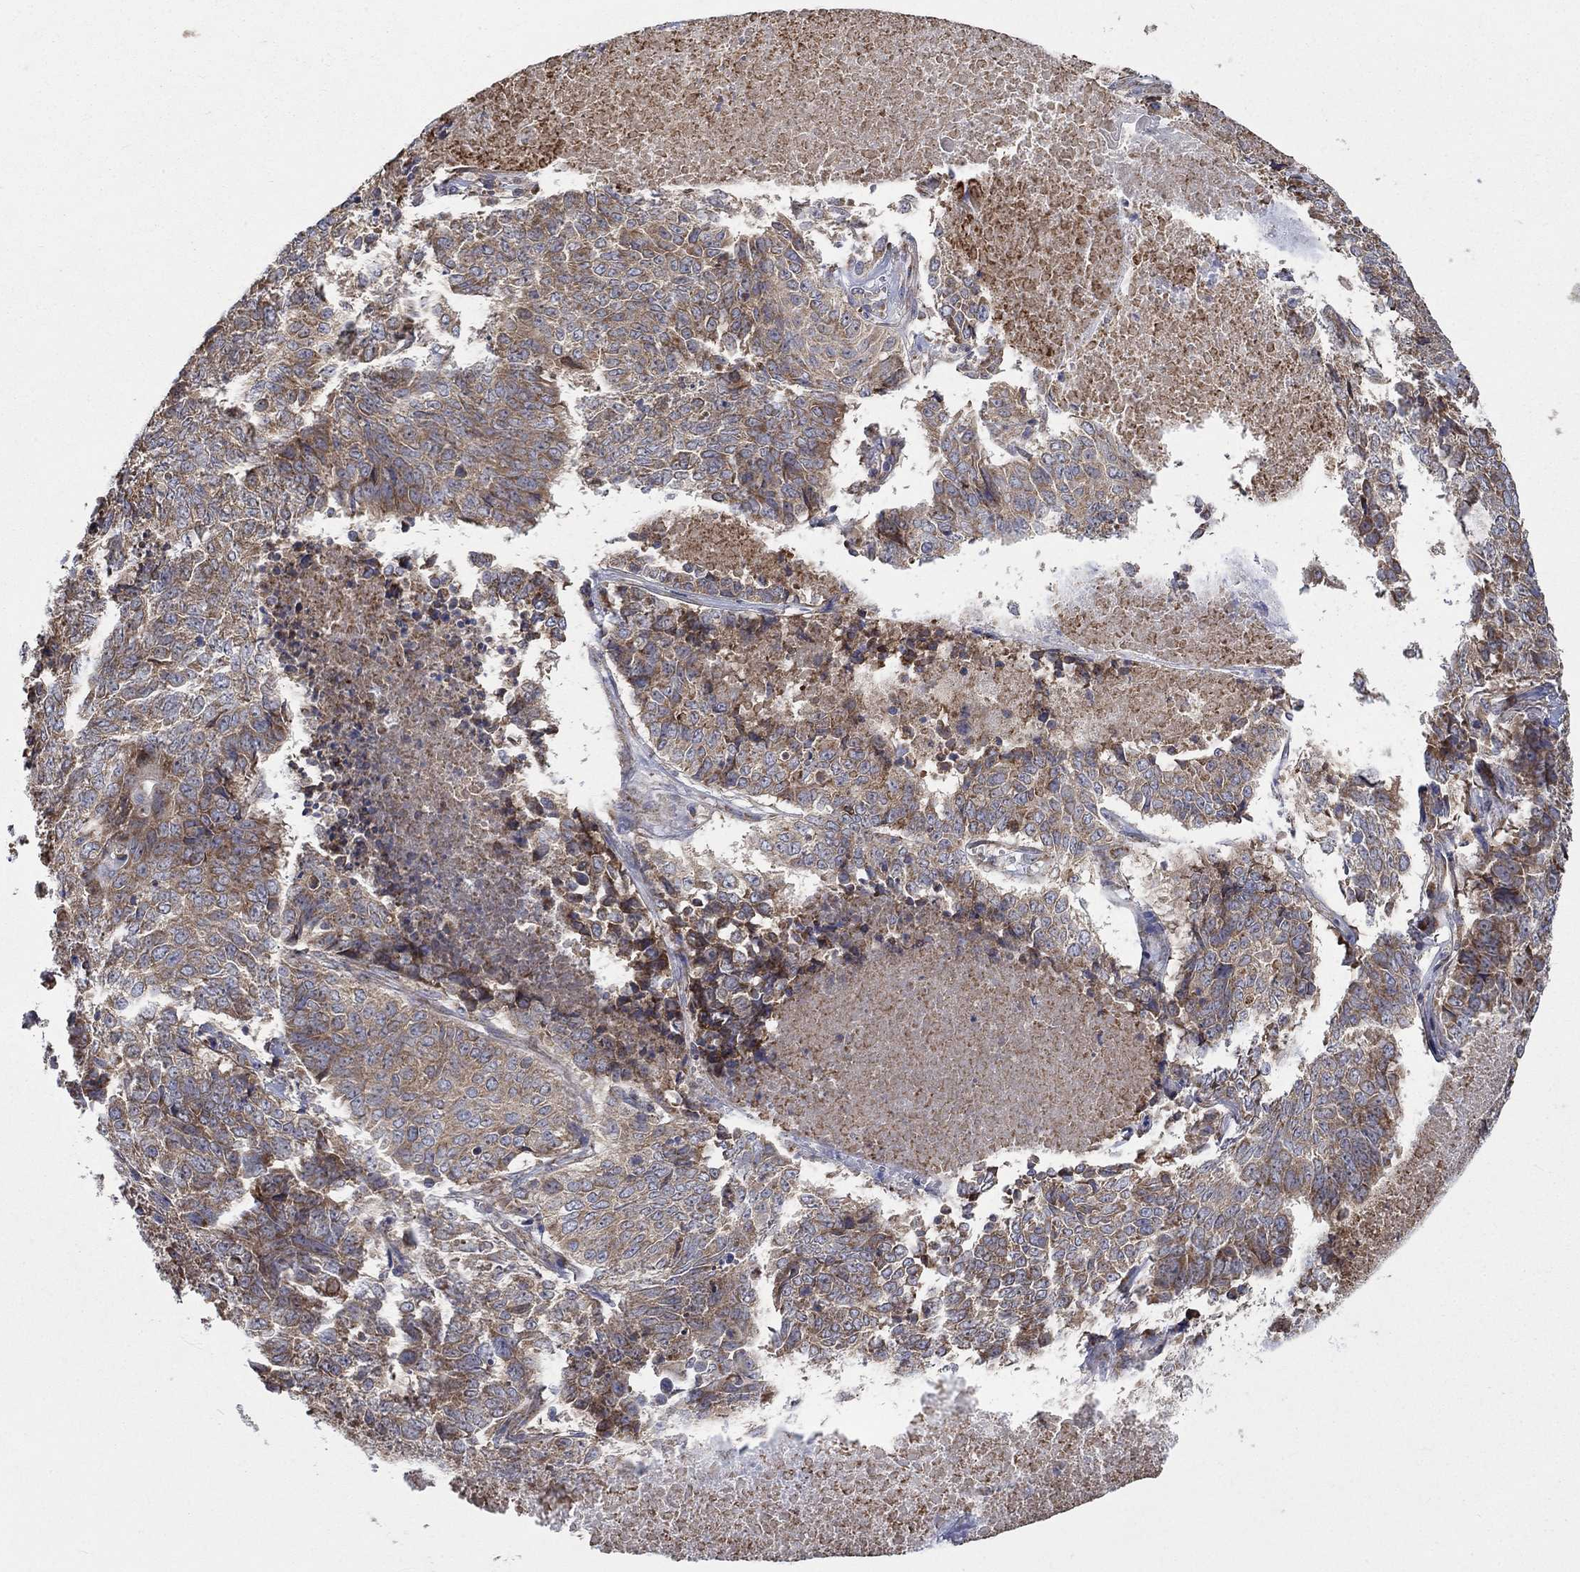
{"staining": {"intensity": "moderate", "quantity": "25%-75%", "location": "cytoplasmic/membranous"}, "tissue": "lung cancer", "cell_type": "Tumor cells", "image_type": "cancer", "snomed": [{"axis": "morphology", "description": "Squamous cell carcinoma, NOS"}, {"axis": "topography", "description": "Lung"}], "caption": "Immunohistochemical staining of lung cancer demonstrates medium levels of moderate cytoplasmic/membranous expression in about 25%-75% of tumor cells. Using DAB (brown) and hematoxylin (blue) stains, captured at high magnification using brightfield microscopy.", "gene": "RPLP0", "patient": {"sex": "male", "age": 64}}